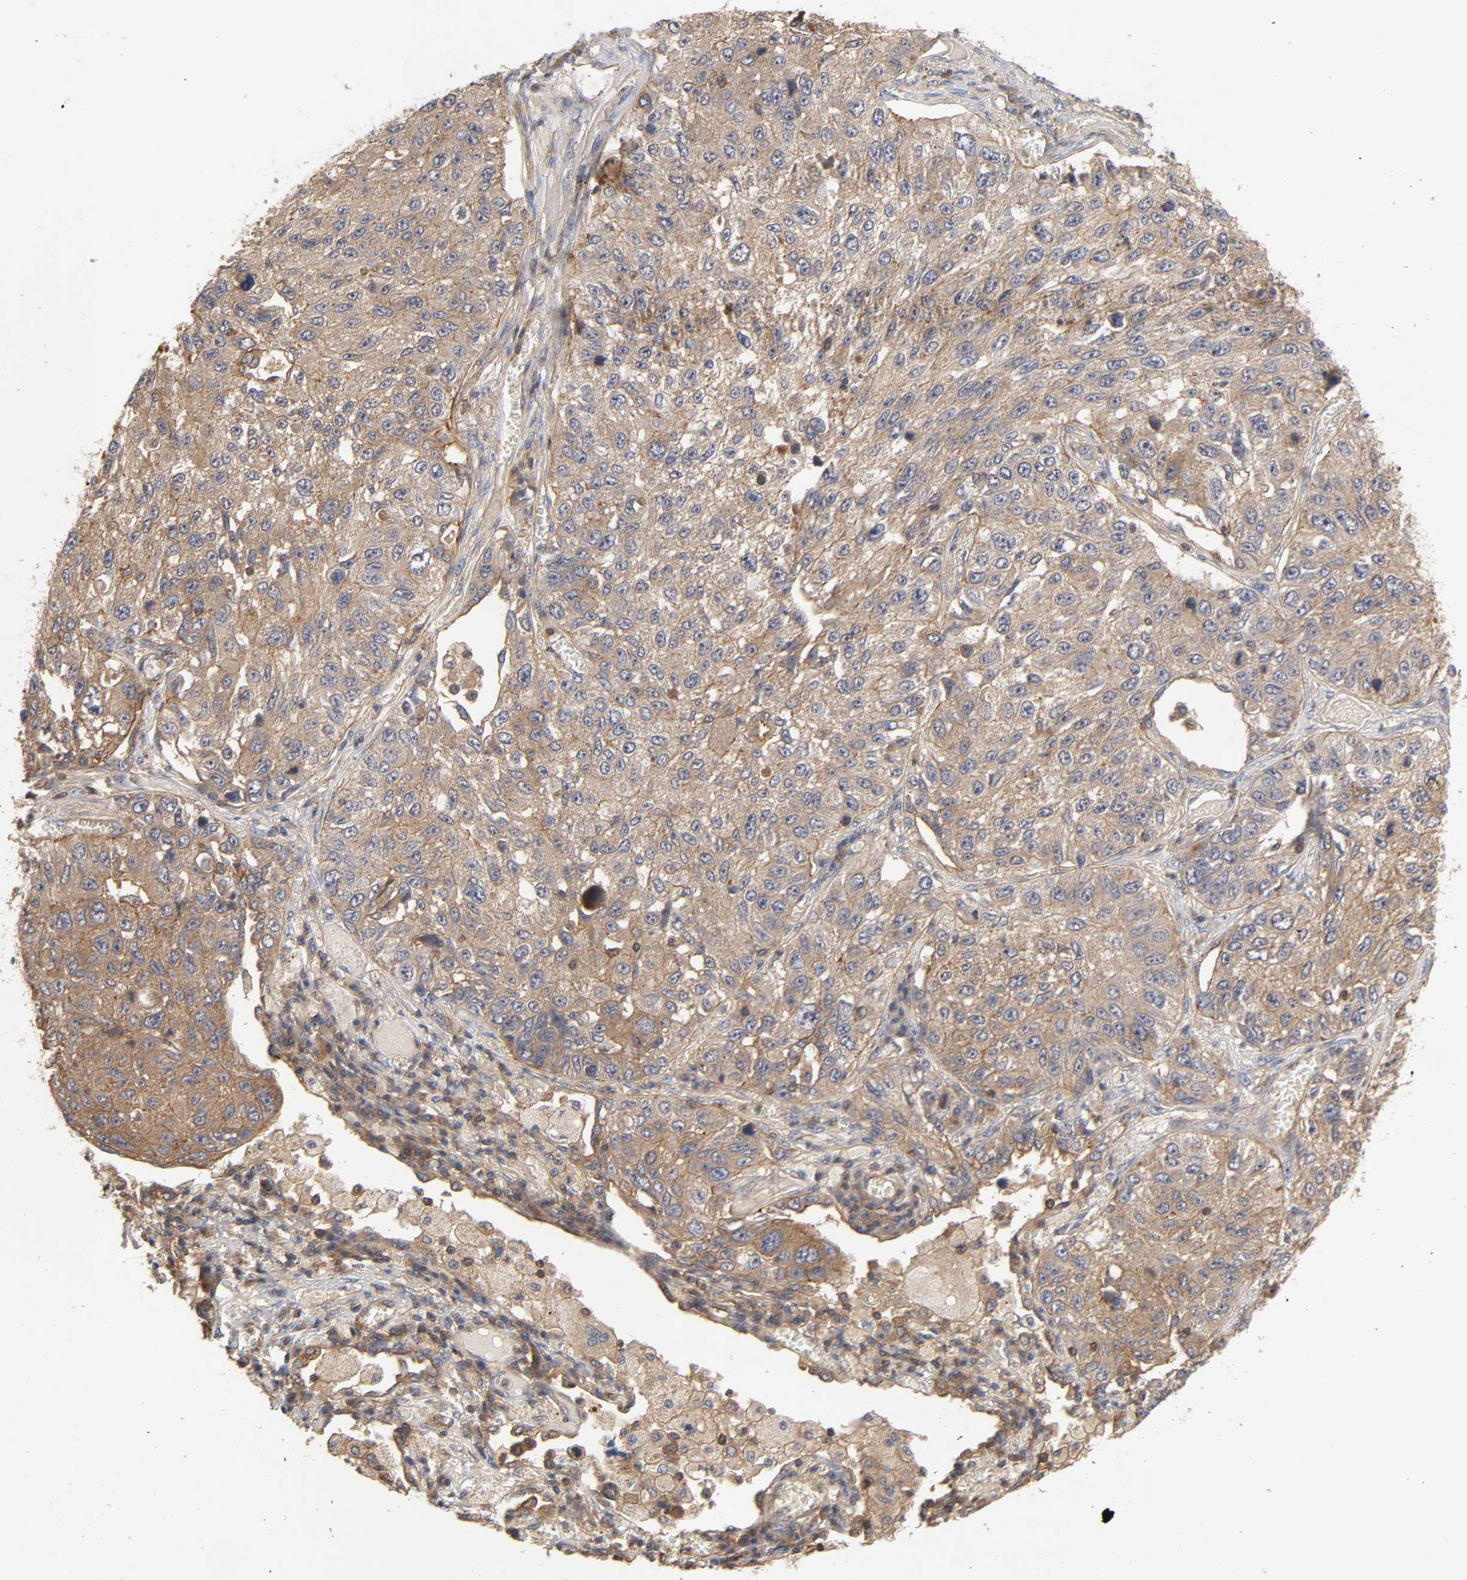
{"staining": {"intensity": "moderate", "quantity": "25%-75%", "location": "cytoplasmic/membranous"}, "tissue": "lung cancer", "cell_type": "Tumor cells", "image_type": "cancer", "snomed": [{"axis": "morphology", "description": "Squamous cell carcinoma, NOS"}, {"axis": "topography", "description": "Lung"}], "caption": "The image demonstrates a brown stain indicating the presence of a protein in the cytoplasmic/membranous of tumor cells in lung squamous cell carcinoma. (DAB = brown stain, brightfield microscopy at high magnification).", "gene": "LAMTOR2", "patient": {"sex": "male", "age": 71}}